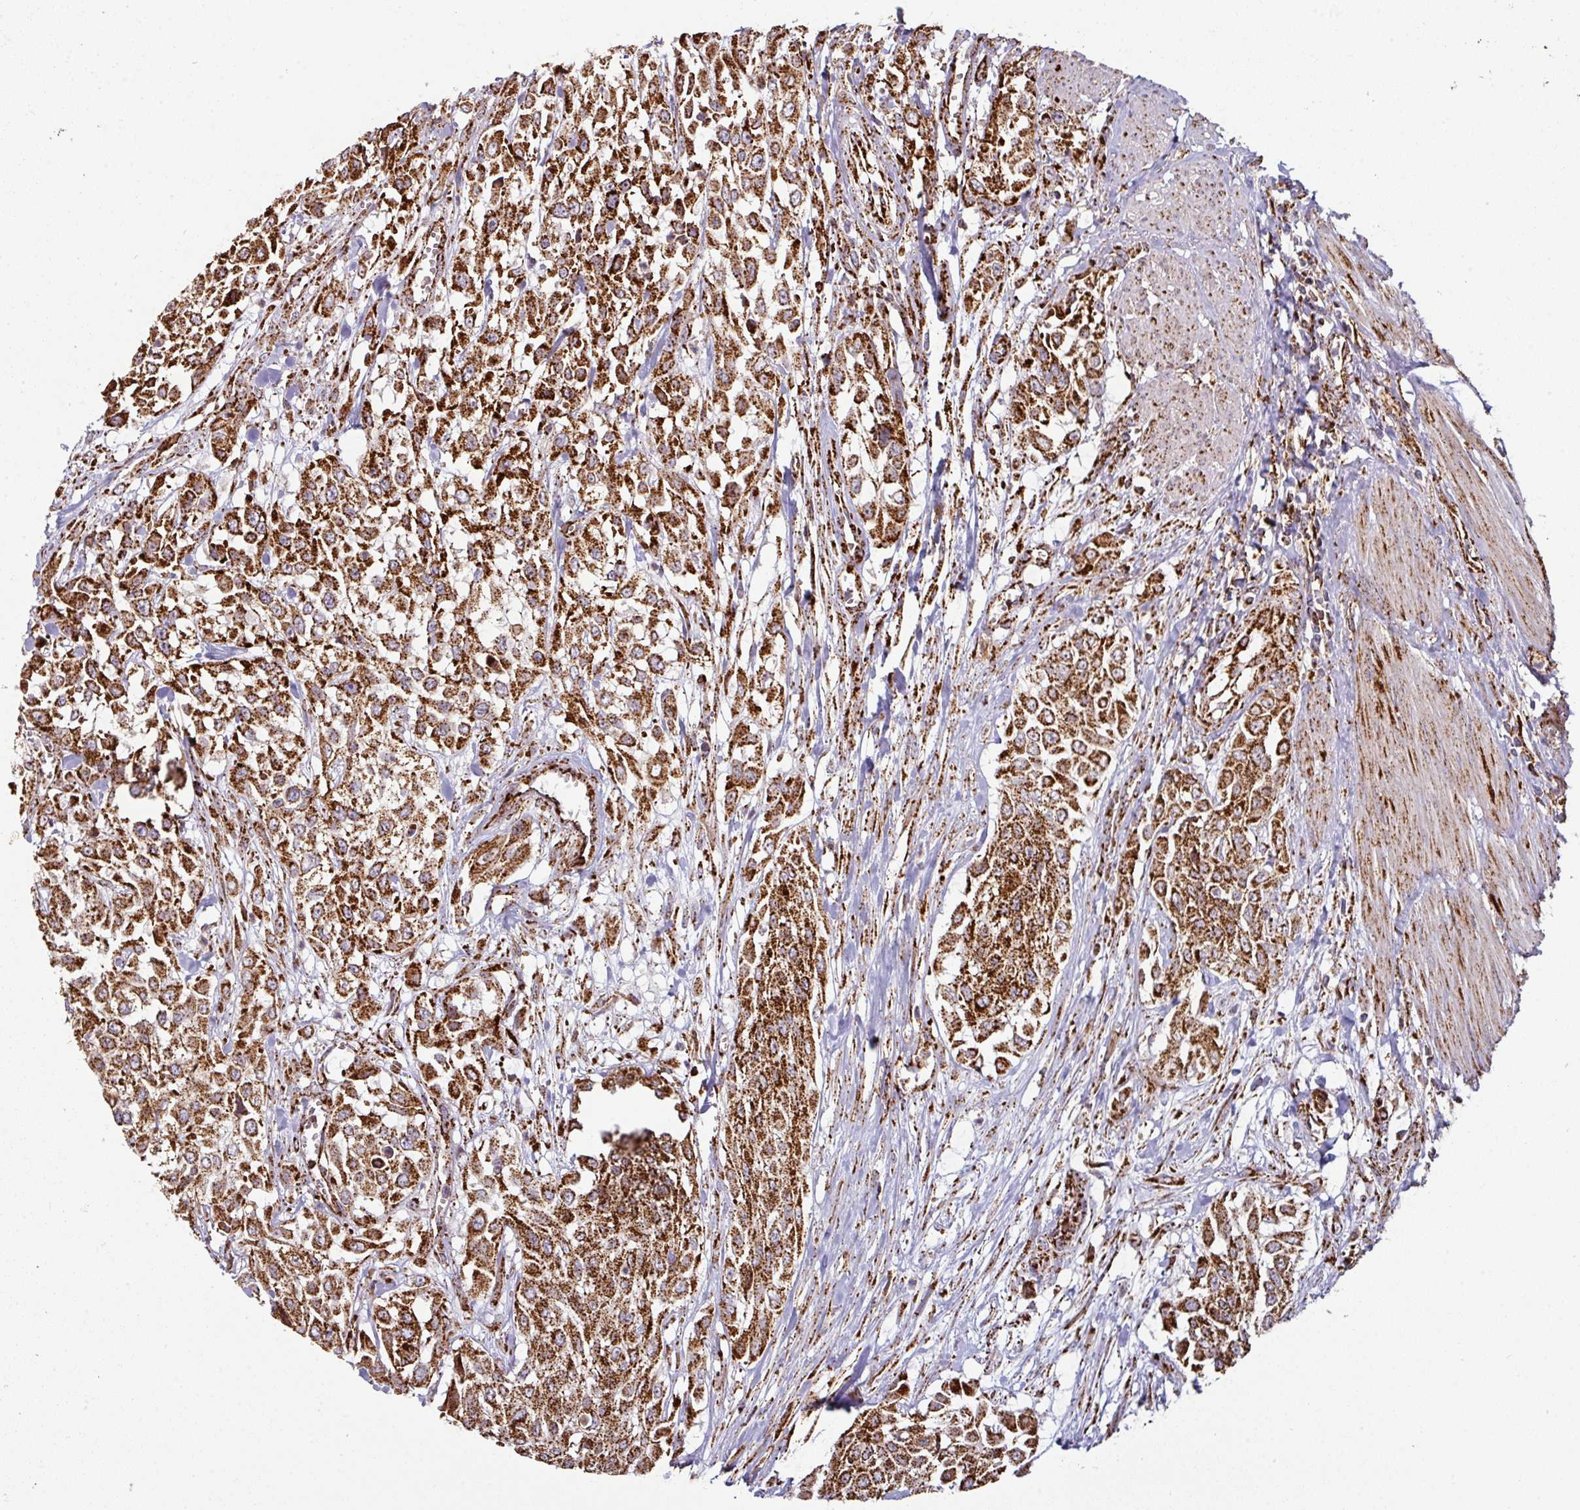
{"staining": {"intensity": "strong", "quantity": ">75%", "location": "cytoplasmic/membranous"}, "tissue": "urothelial cancer", "cell_type": "Tumor cells", "image_type": "cancer", "snomed": [{"axis": "morphology", "description": "Urothelial carcinoma, High grade"}, {"axis": "topography", "description": "Urinary bladder"}], "caption": "IHC micrograph of neoplastic tissue: human urothelial cancer stained using IHC demonstrates high levels of strong protein expression localized specifically in the cytoplasmic/membranous of tumor cells, appearing as a cytoplasmic/membranous brown color.", "gene": "TRAP1", "patient": {"sex": "male", "age": 57}}